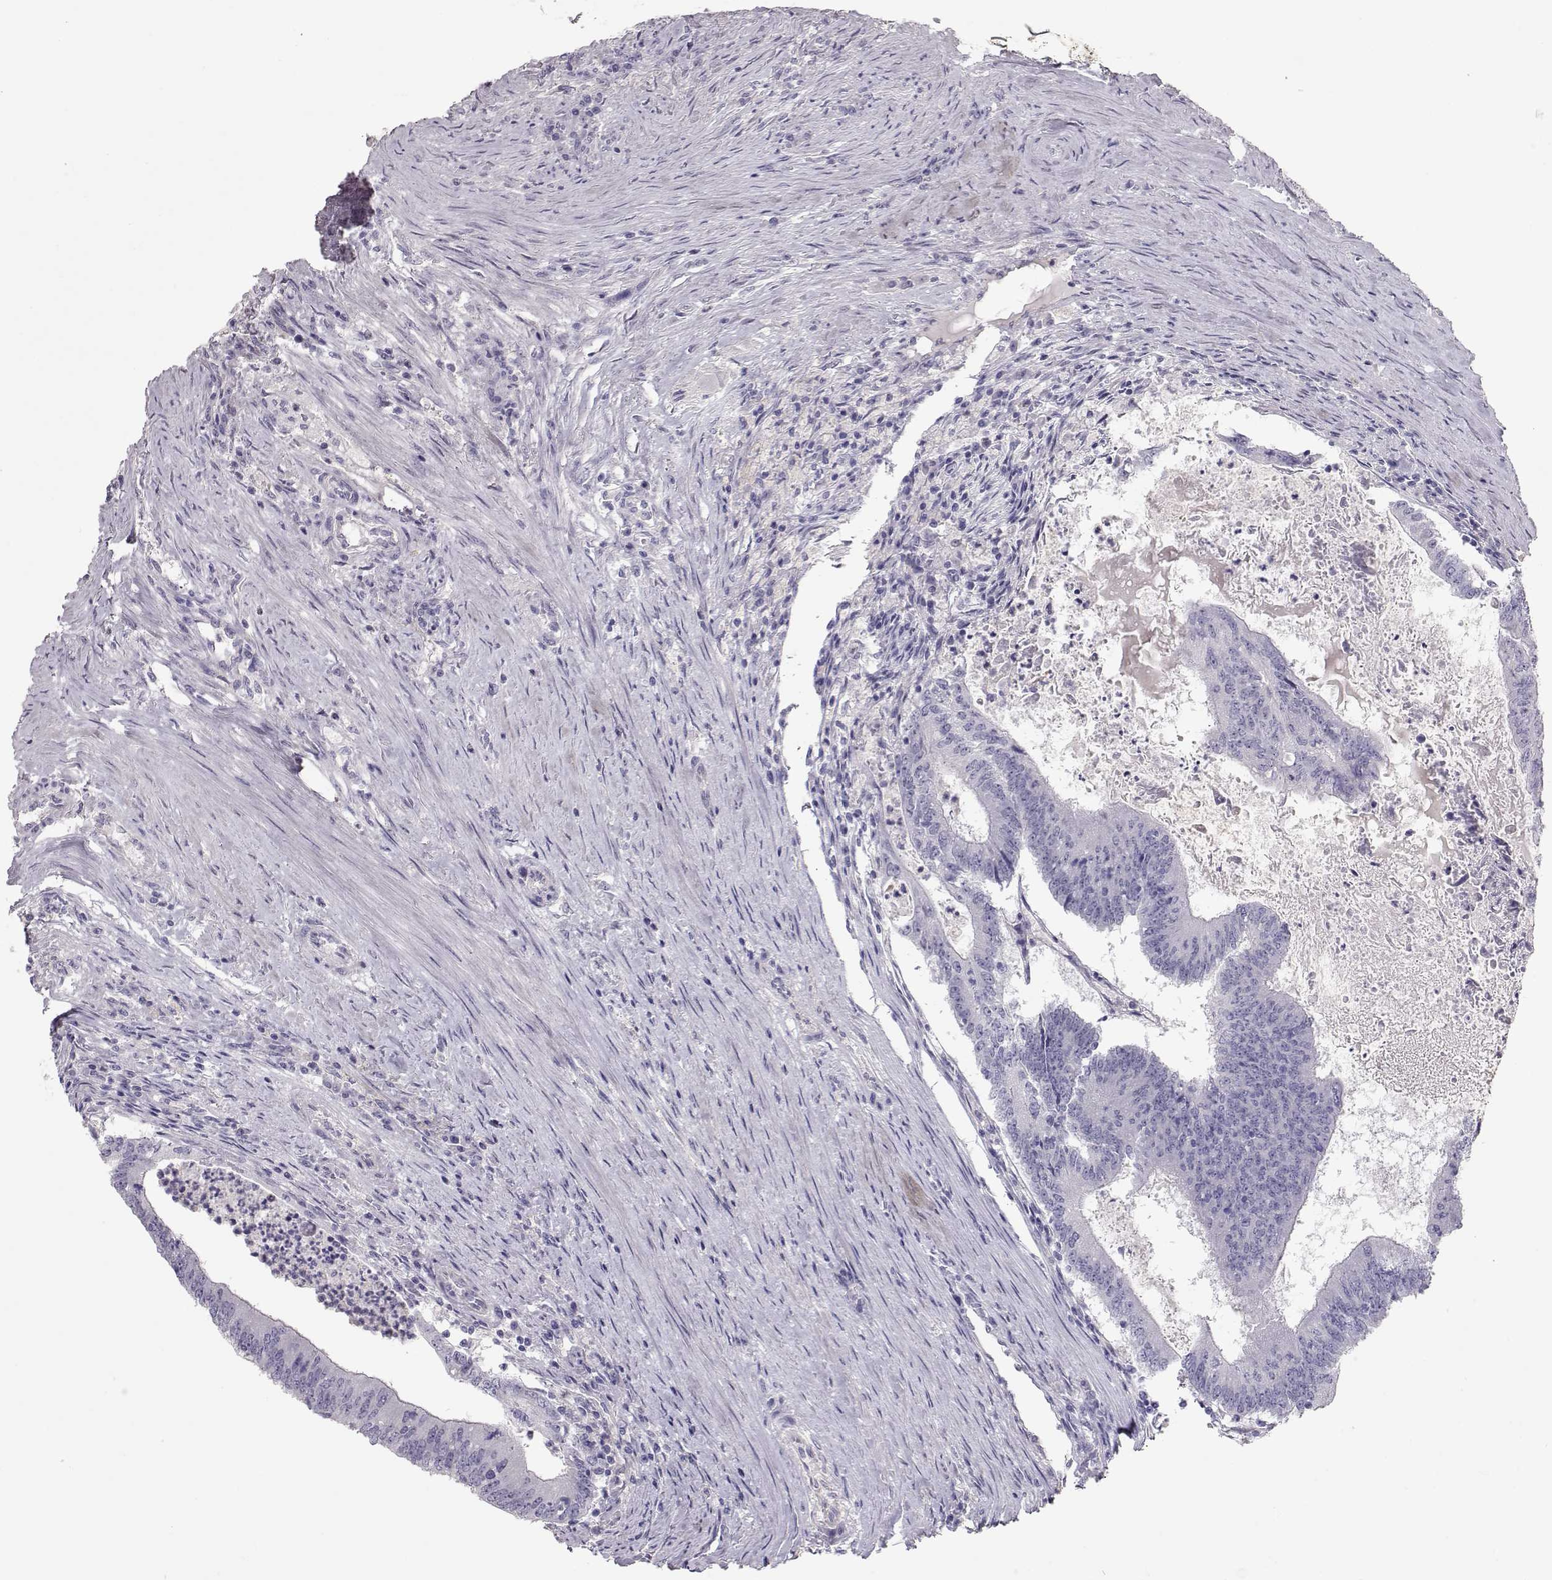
{"staining": {"intensity": "negative", "quantity": "none", "location": "none"}, "tissue": "colorectal cancer", "cell_type": "Tumor cells", "image_type": "cancer", "snomed": [{"axis": "morphology", "description": "Adenocarcinoma, NOS"}, {"axis": "topography", "description": "Colon"}], "caption": "The image exhibits no staining of tumor cells in colorectal cancer (adenocarcinoma).", "gene": "SLC18A1", "patient": {"sex": "female", "age": 70}}